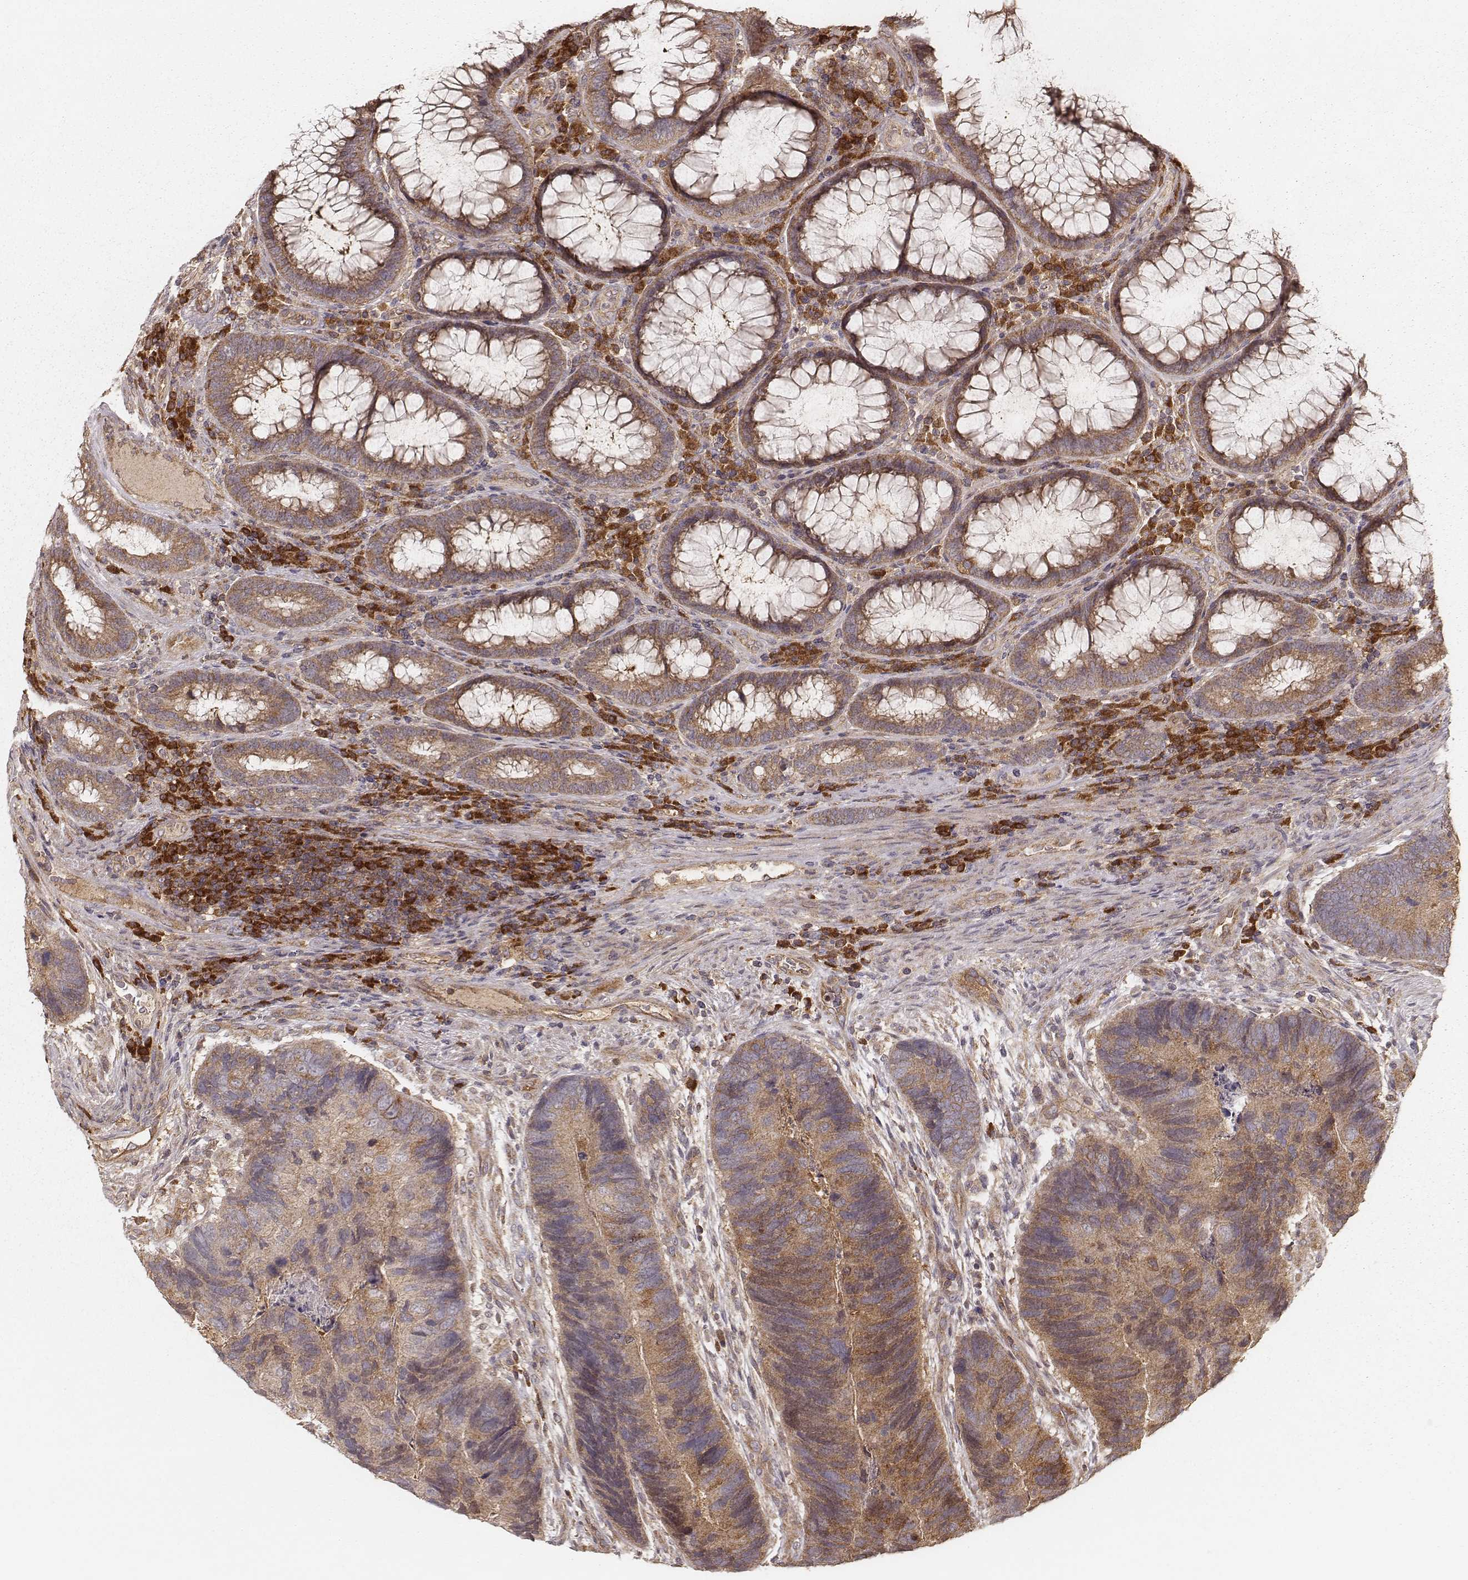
{"staining": {"intensity": "moderate", "quantity": ">75%", "location": "cytoplasmic/membranous"}, "tissue": "colorectal cancer", "cell_type": "Tumor cells", "image_type": "cancer", "snomed": [{"axis": "morphology", "description": "Adenocarcinoma, NOS"}, {"axis": "topography", "description": "Colon"}], "caption": "Colorectal adenocarcinoma was stained to show a protein in brown. There is medium levels of moderate cytoplasmic/membranous expression in about >75% of tumor cells.", "gene": "CARS1", "patient": {"sex": "female", "age": 67}}